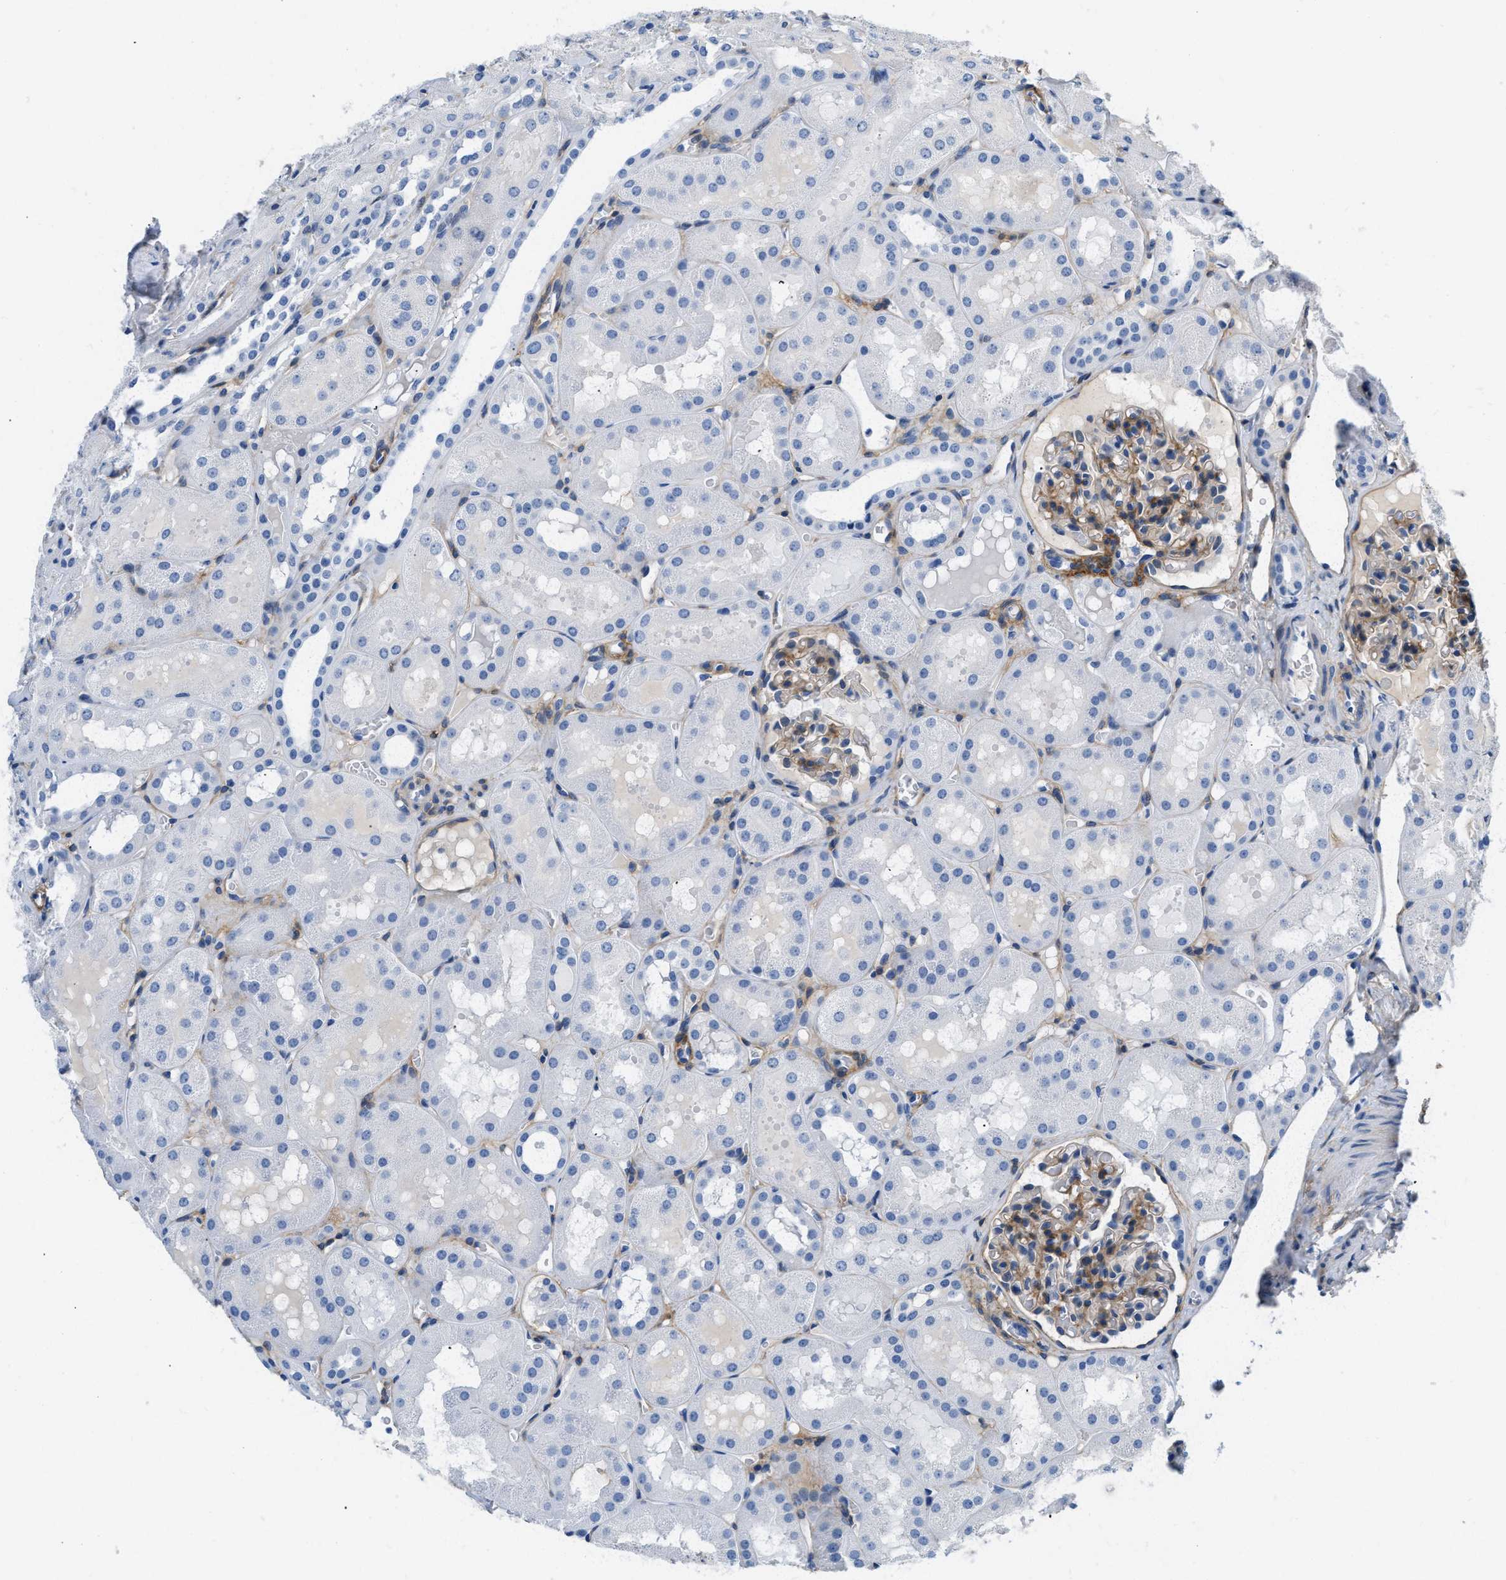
{"staining": {"intensity": "moderate", "quantity": "25%-75%", "location": "cytoplasmic/membranous"}, "tissue": "kidney", "cell_type": "Cells in glomeruli", "image_type": "normal", "snomed": [{"axis": "morphology", "description": "Normal tissue, NOS"}, {"axis": "topography", "description": "Kidney"}, {"axis": "topography", "description": "Urinary bladder"}], "caption": "IHC staining of benign kidney, which displays medium levels of moderate cytoplasmic/membranous positivity in about 25%-75% of cells in glomeruli indicating moderate cytoplasmic/membranous protein staining. The staining was performed using DAB (brown) for protein detection and nuclei were counterstained in hematoxylin (blue).", "gene": "PDGFRB", "patient": {"sex": "male", "age": 16}}